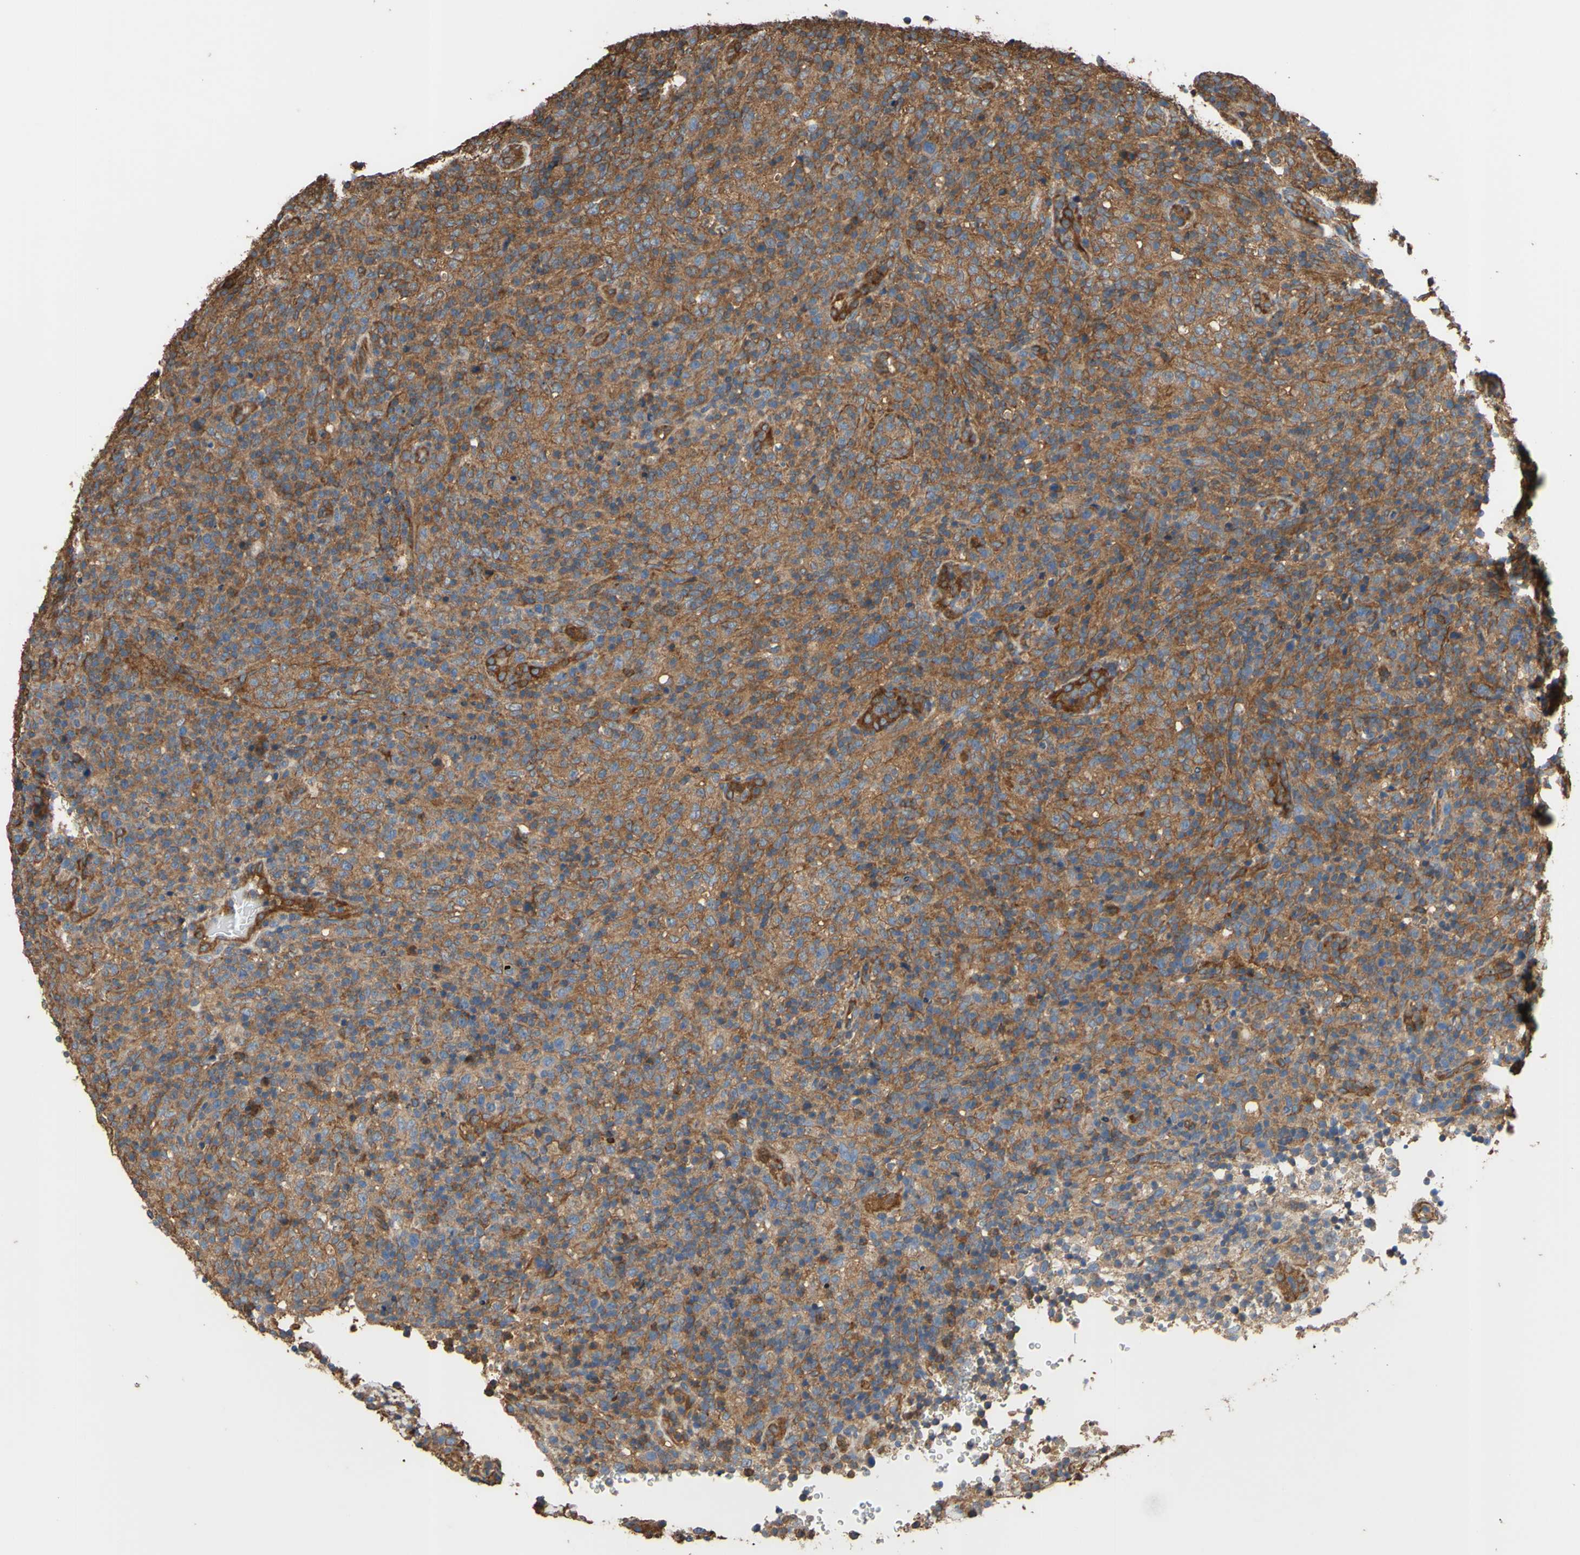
{"staining": {"intensity": "strong", "quantity": ">75%", "location": "cytoplasmic/membranous"}, "tissue": "lymphoma", "cell_type": "Tumor cells", "image_type": "cancer", "snomed": [{"axis": "morphology", "description": "Malignant lymphoma, non-Hodgkin's type, High grade"}, {"axis": "topography", "description": "Lymph node"}], "caption": "Immunohistochemical staining of human lymphoma exhibits strong cytoplasmic/membranous protein staining in about >75% of tumor cells.", "gene": "CTTN", "patient": {"sex": "female", "age": 76}}